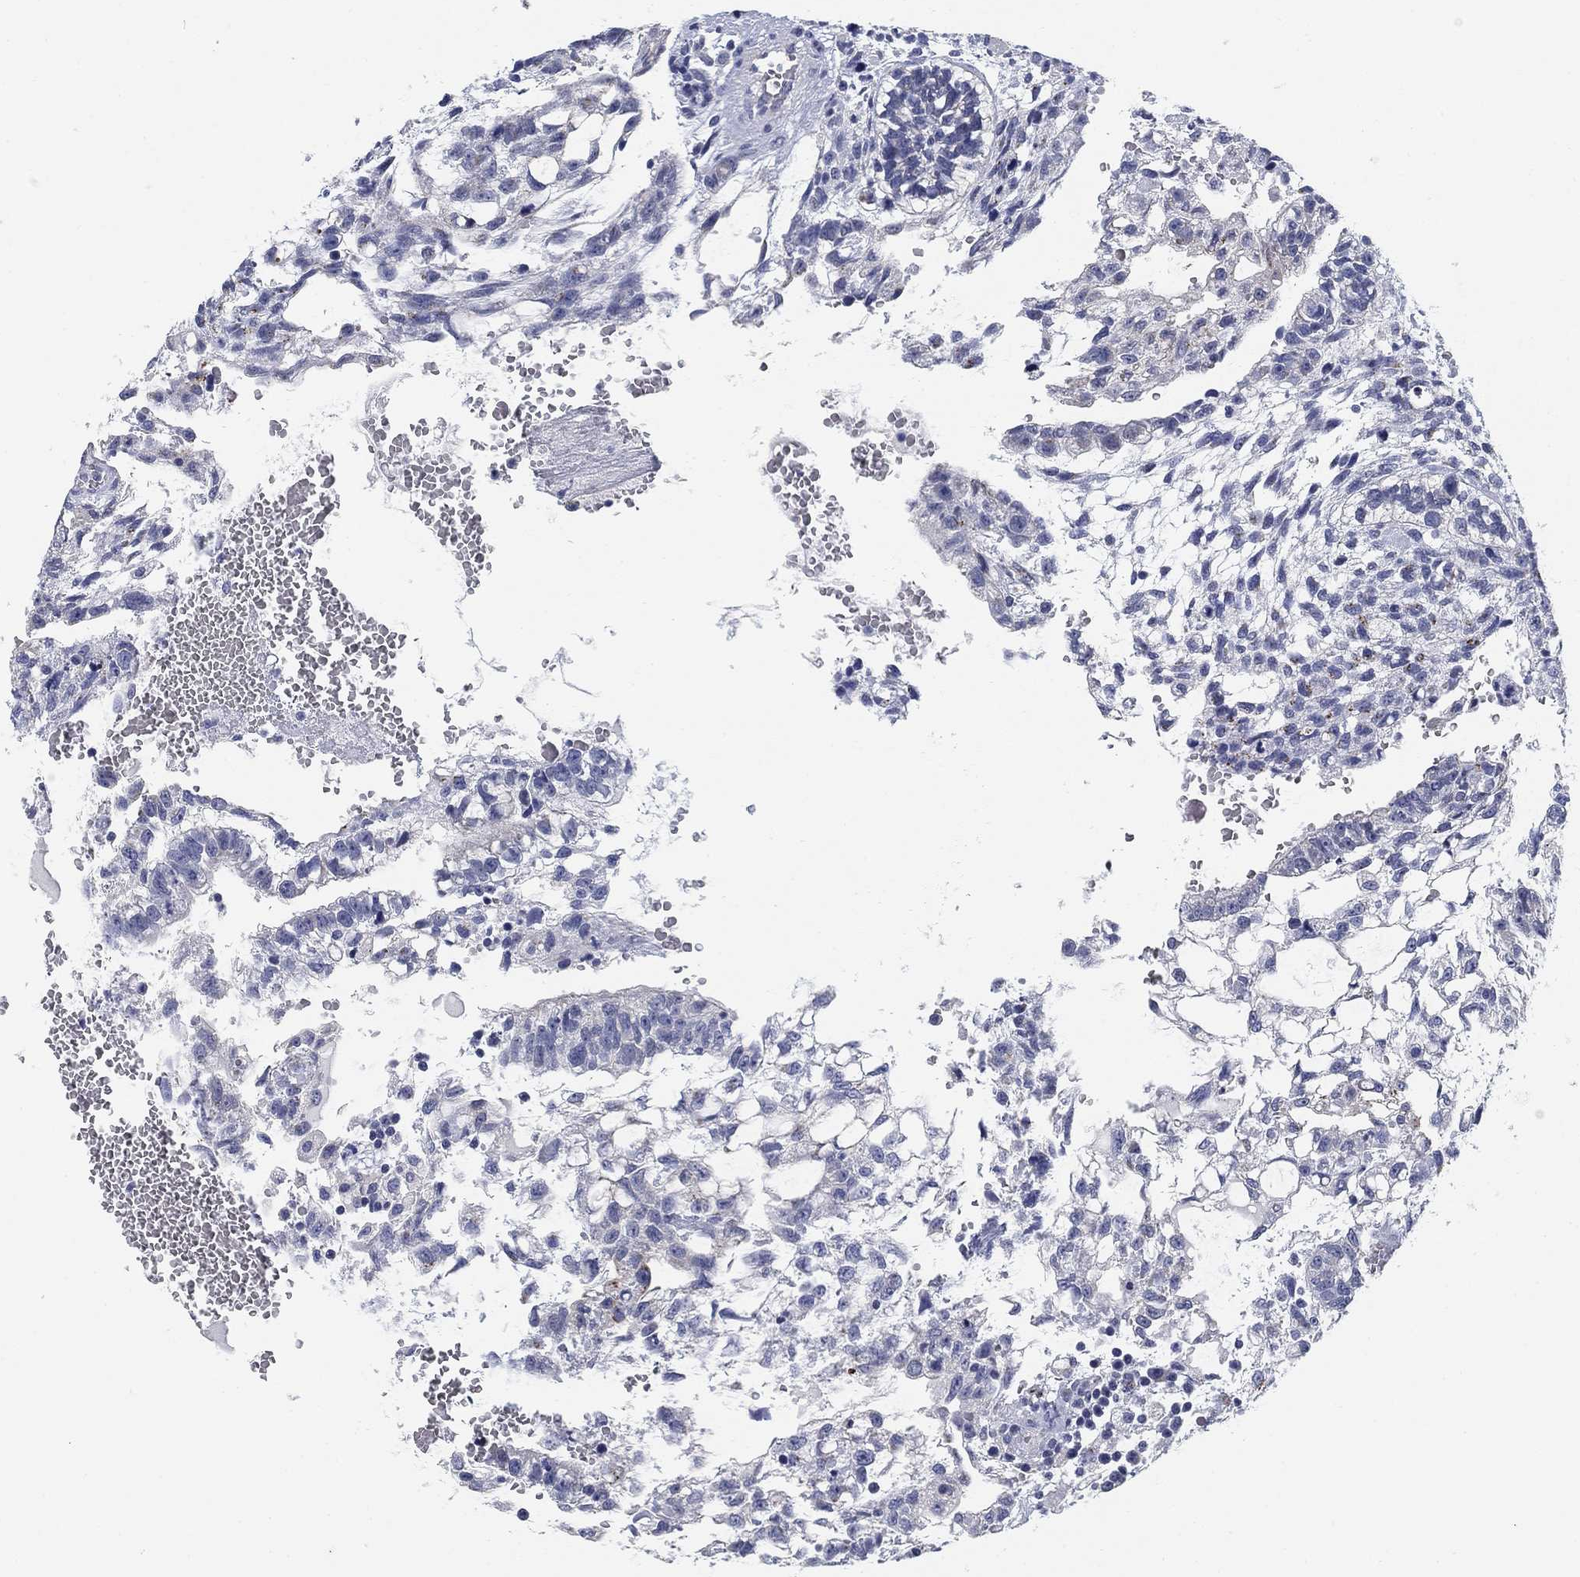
{"staining": {"intensity": "negative", "quantity": "none", "location": "none"}, "tissue": "testis cancer", "cell_type": "Tumor cells", "image_type": "cancer", "snomed": [{"axis": "morphology", "description": "Carcinoma, Embryonal, NOS"}, {"axis": "topography", "description": "Testis"}], "caption": "Human testis embryonal carcinoma stained for a protein using immunohistochemistry shows no expression in tumor cells.", "gene": "CLUL1", "patient": {"sex": "male", "age": 32}}